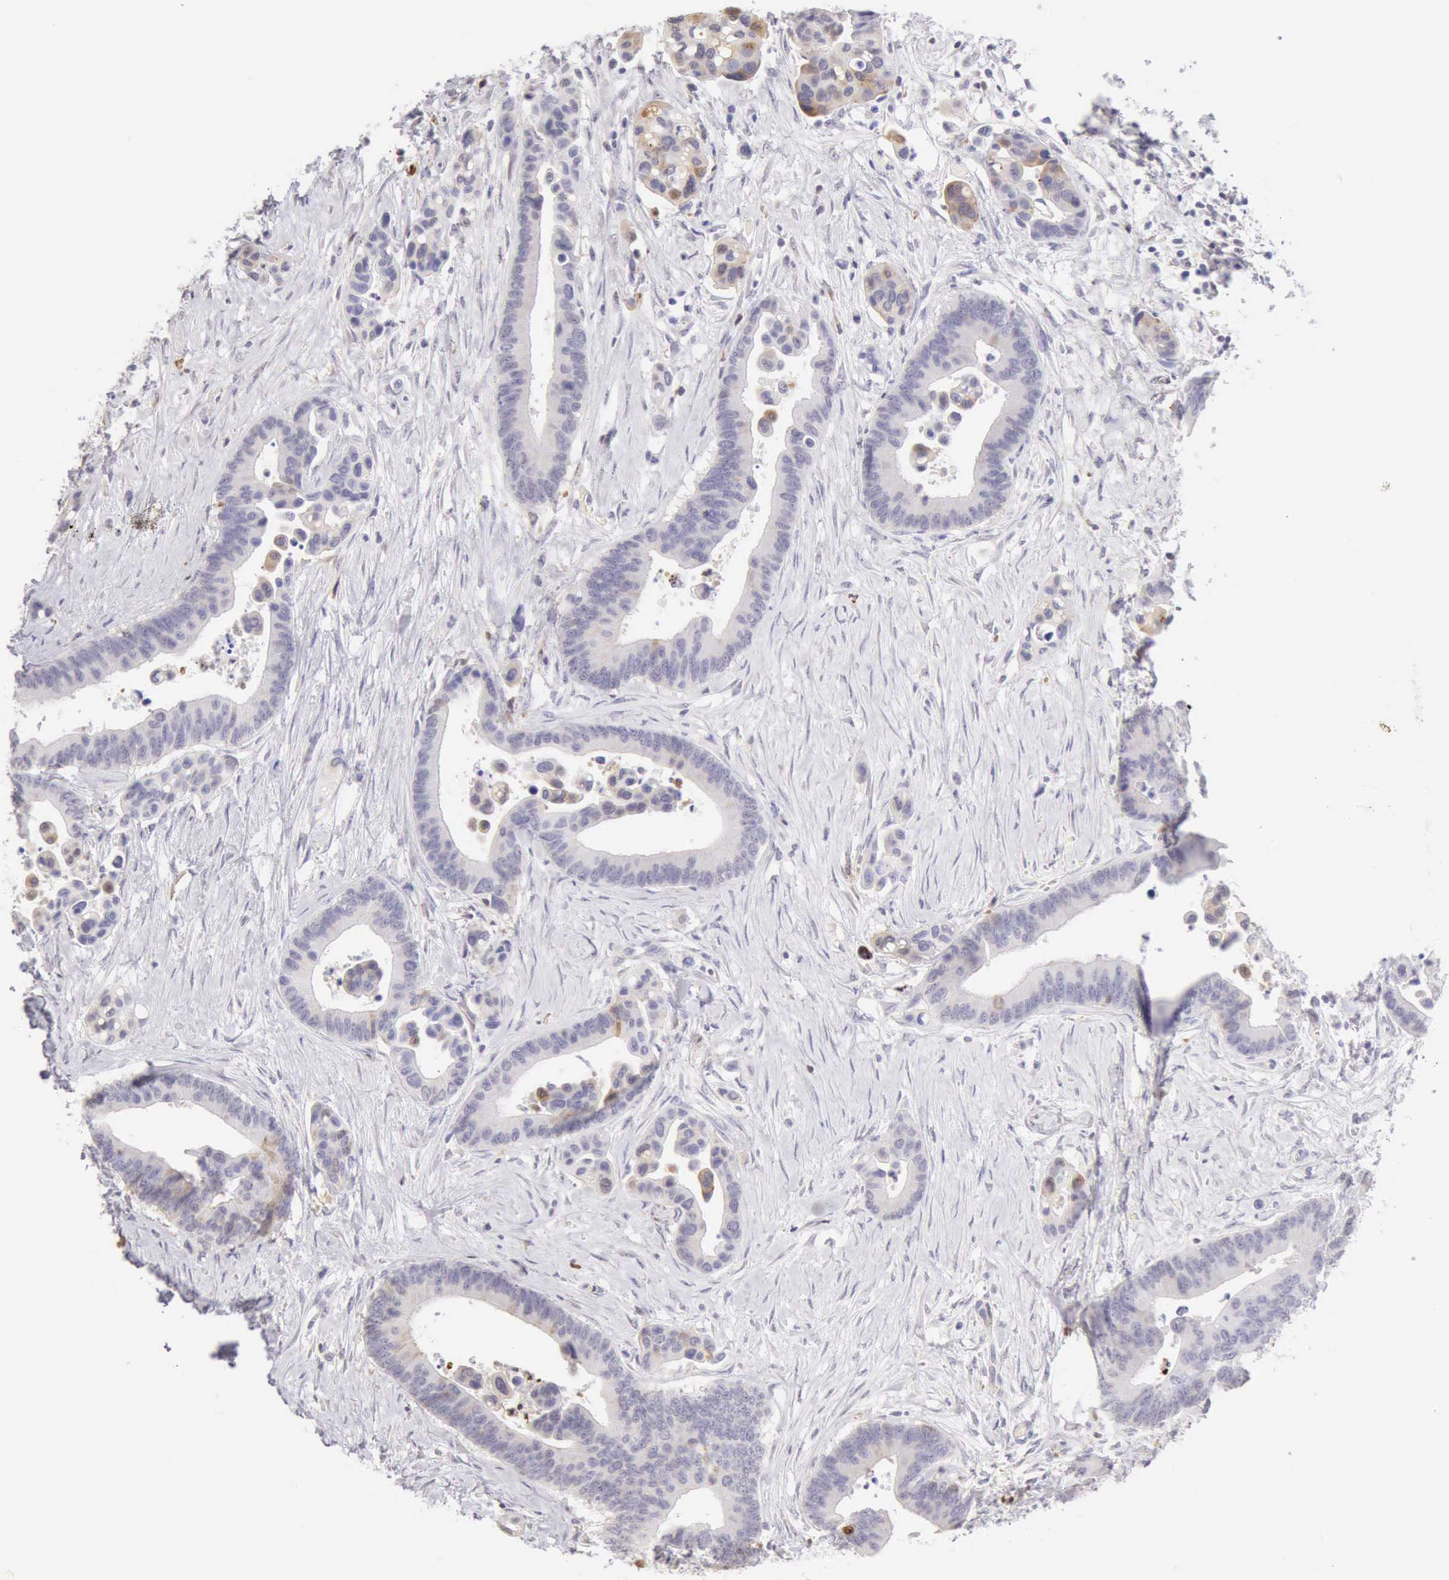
{"staining": {"intensity": "moderate", "quantity": "<25%", "location": "cytoplasmic/membranous"}, "tissue": "colorectal cancer", "cell_type": "Tumor cells", "image_type": "cancer", "snomed": [{"axis": "morphology", "description": "Adenocarcinoma, NOS"}, {"axis": "topography", "description": "Colon"}], "caption": "Colorectal adenocarcinoma was stained to show a protein in brown. There is low levels of moderate cytoplasmic/membranous staining in approximately <25% of tumor cells. (brown staining indicates protein expression, while blue staining denotes nuclei).", "gene": "RNASE1", "patient": {"sex": "male", "age": 82}}